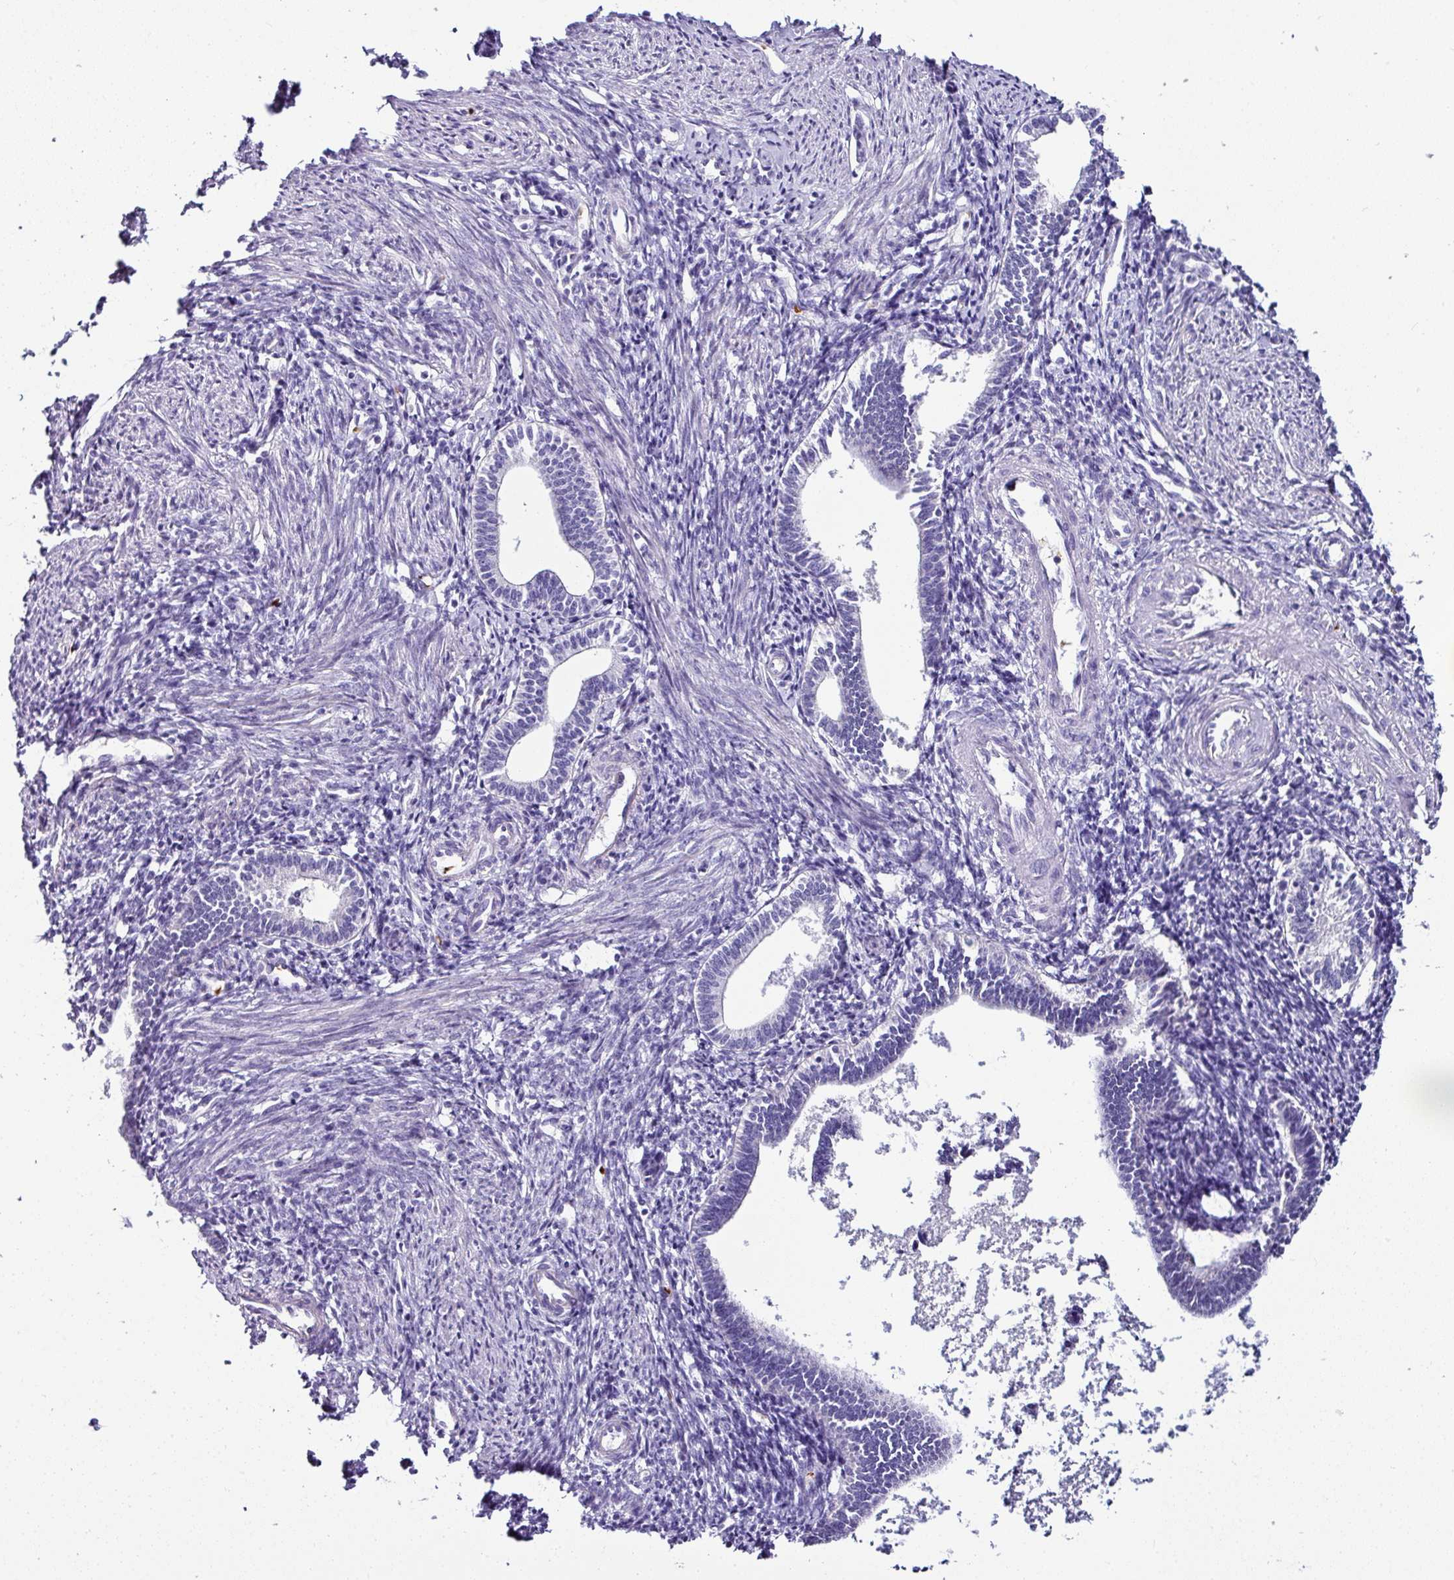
{"staining": {"intensity": "negative", "quantity": "none", "location": "none"}, "tissue": "endometrium", "cell_type": "Cells in endometrial stroma", "image_type": "normal", "snomed": [{"axis": "morphology", "description": "Normal tissue, NOS"}, {"axis": "topography", "description": "Endometrium"}], "caption": "Endometrium was stained to show a protein in brown. There is no significant positivity in cells in endometrial stroma. (DAB (3,3'-diaminobenzidine) IHC visualized using brightfield microscopy, high magnification).", "gene": "NAPSA", "patient": {"sex": "female", "age": 41}}